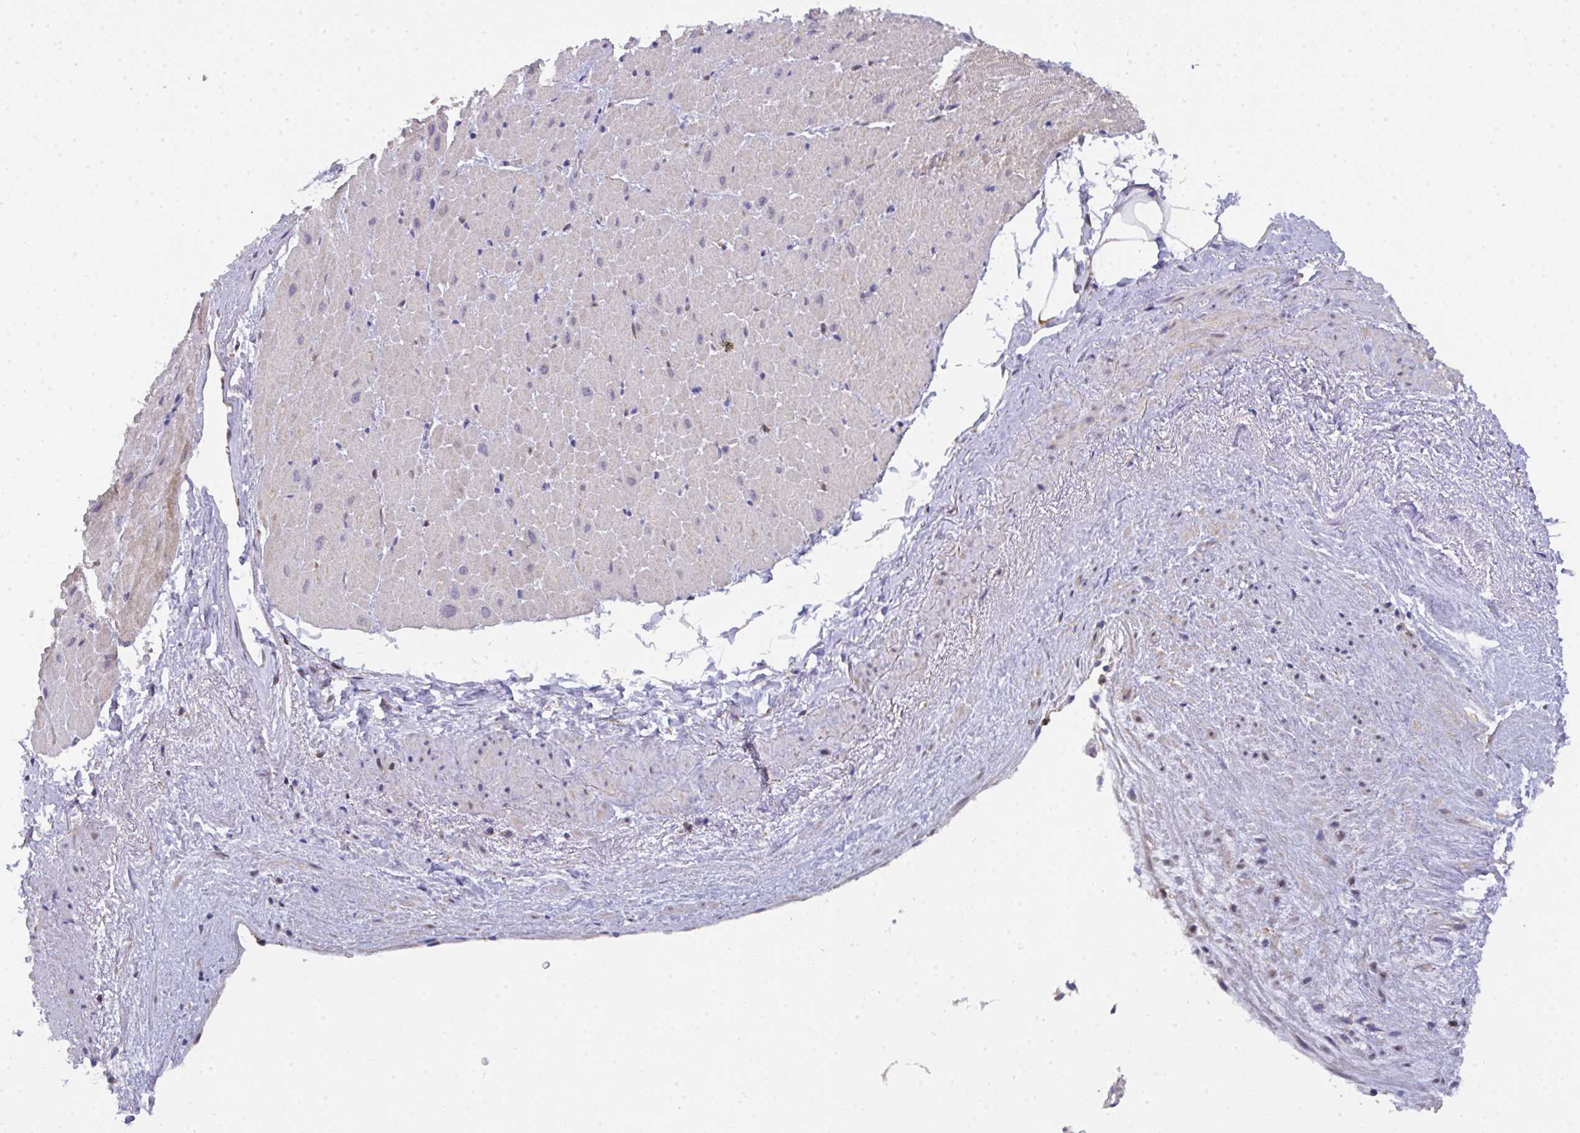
{"staining": {"intensity": "weak", "quantity": "25%-75%", "location": "cytoplasmic/membranous"}, "tissue": "heart muscle", "cell_type": "Cardiomyocytes", "image_type": "normal", "snomed": [{"axis": "morphology", "description": "Normal tissue, NOS"}, {"axis": "topography", "description": "Heart"}], "caption": "Heart muscle stained with a brown dye exhibits weak cytoplasmic/membranous positive positivity in about 25%-75% of cardiomyocytes.", "gene": "L3HYPDH", "patient": {"sex": "male", "age": 62}}